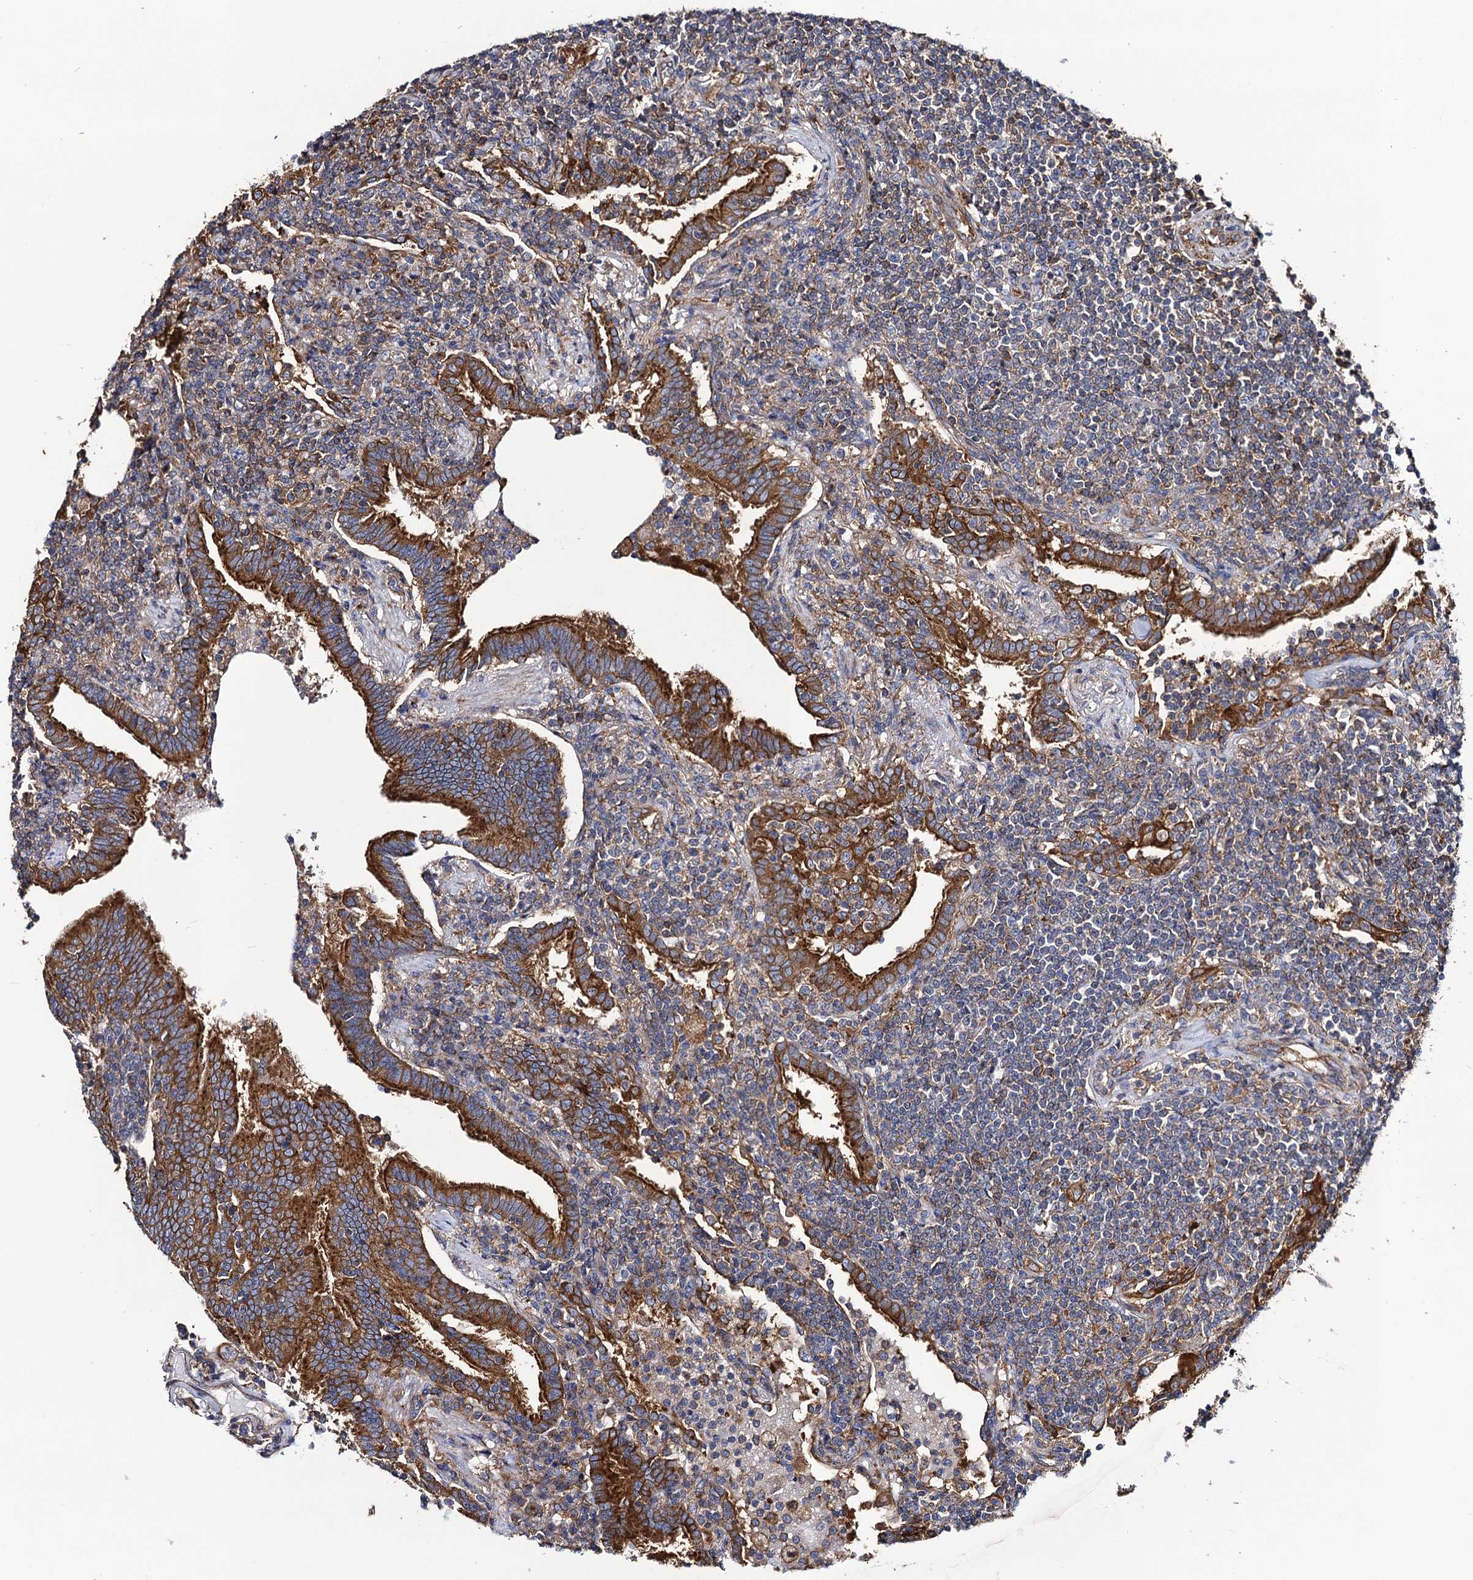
{"staining": {"intensity": "negative", "quantity": "none", "location": "none"}, "tissue": "lymphoma", "cell_type": "Tumor cells", "image_type": "cancer", "snomed": [{"axis": "morphology", "description": "Malignant lymphoma, non-Hodgkin's type, Low grade"}, {"axis": "topography", "description": "Lung"}], "caption": "This is a photomicrograph of IHC staining of lymphoma, which shows no positivity in tumor cells. Nuclei are stained in blue.", "gene": "DYDC1", "patient": {"sex": "female", "age": 71}}